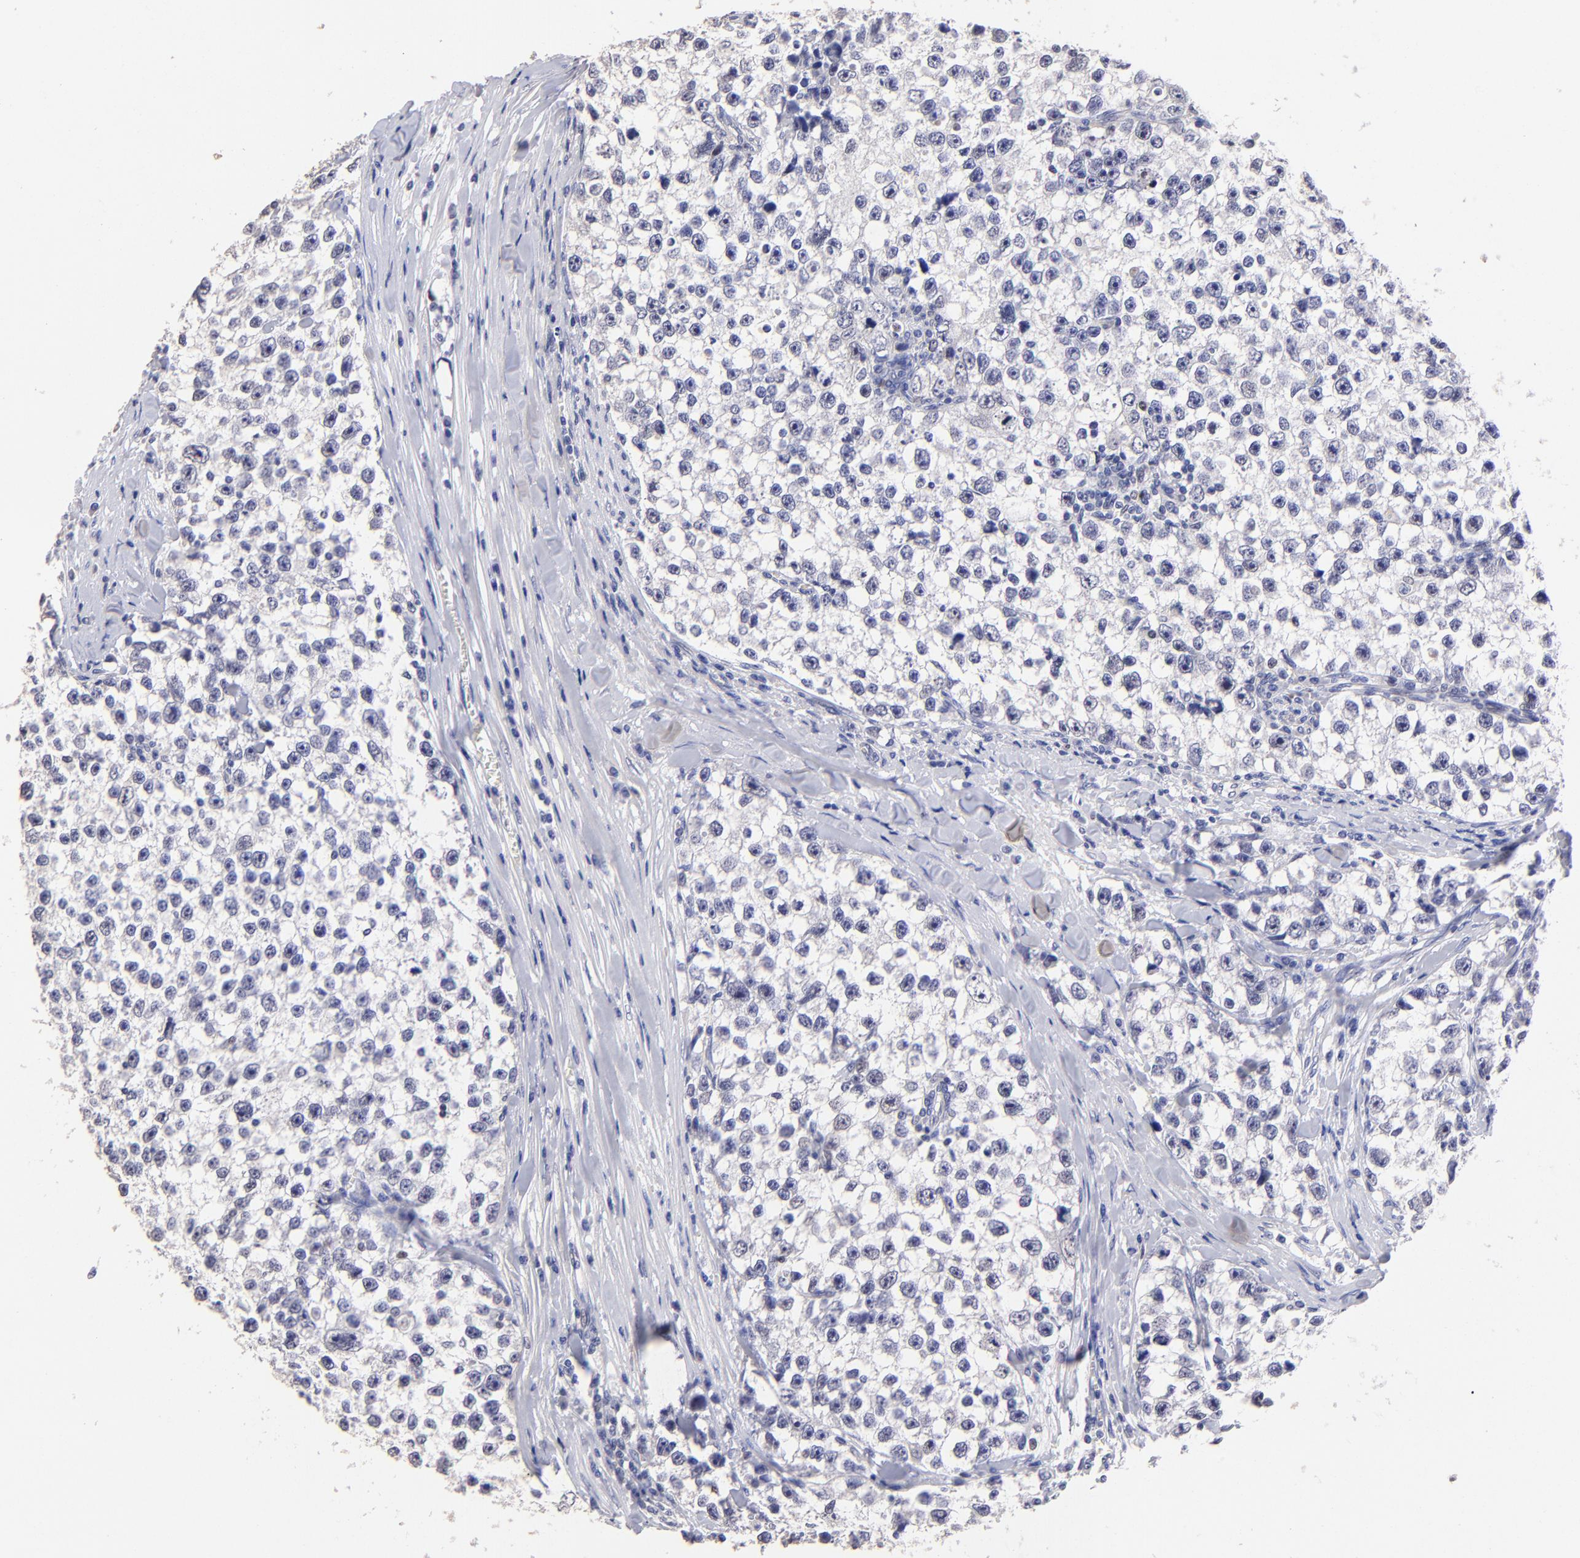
{"staining": {"intensity": "negative", "quantity": "none", "location": "none"}, "tissue": "testis cancer", "cell_type": "Tumor cells", "image_type": "cancer", "snomed": [{"axis": "morphology", "description": "Seminoma, NOS"}, {"axis": "morphology", "description": "Carcinoma, Embryonal, NOS"}, {"axis": "topography", "description": "Testis"}], "caption": "A histopathology image of human testis cancer (embryonal carcinoma) is negative for staining in tumor cells.", "gene": "DNMT1", "patient": {"sex": "male", "age": 30}}